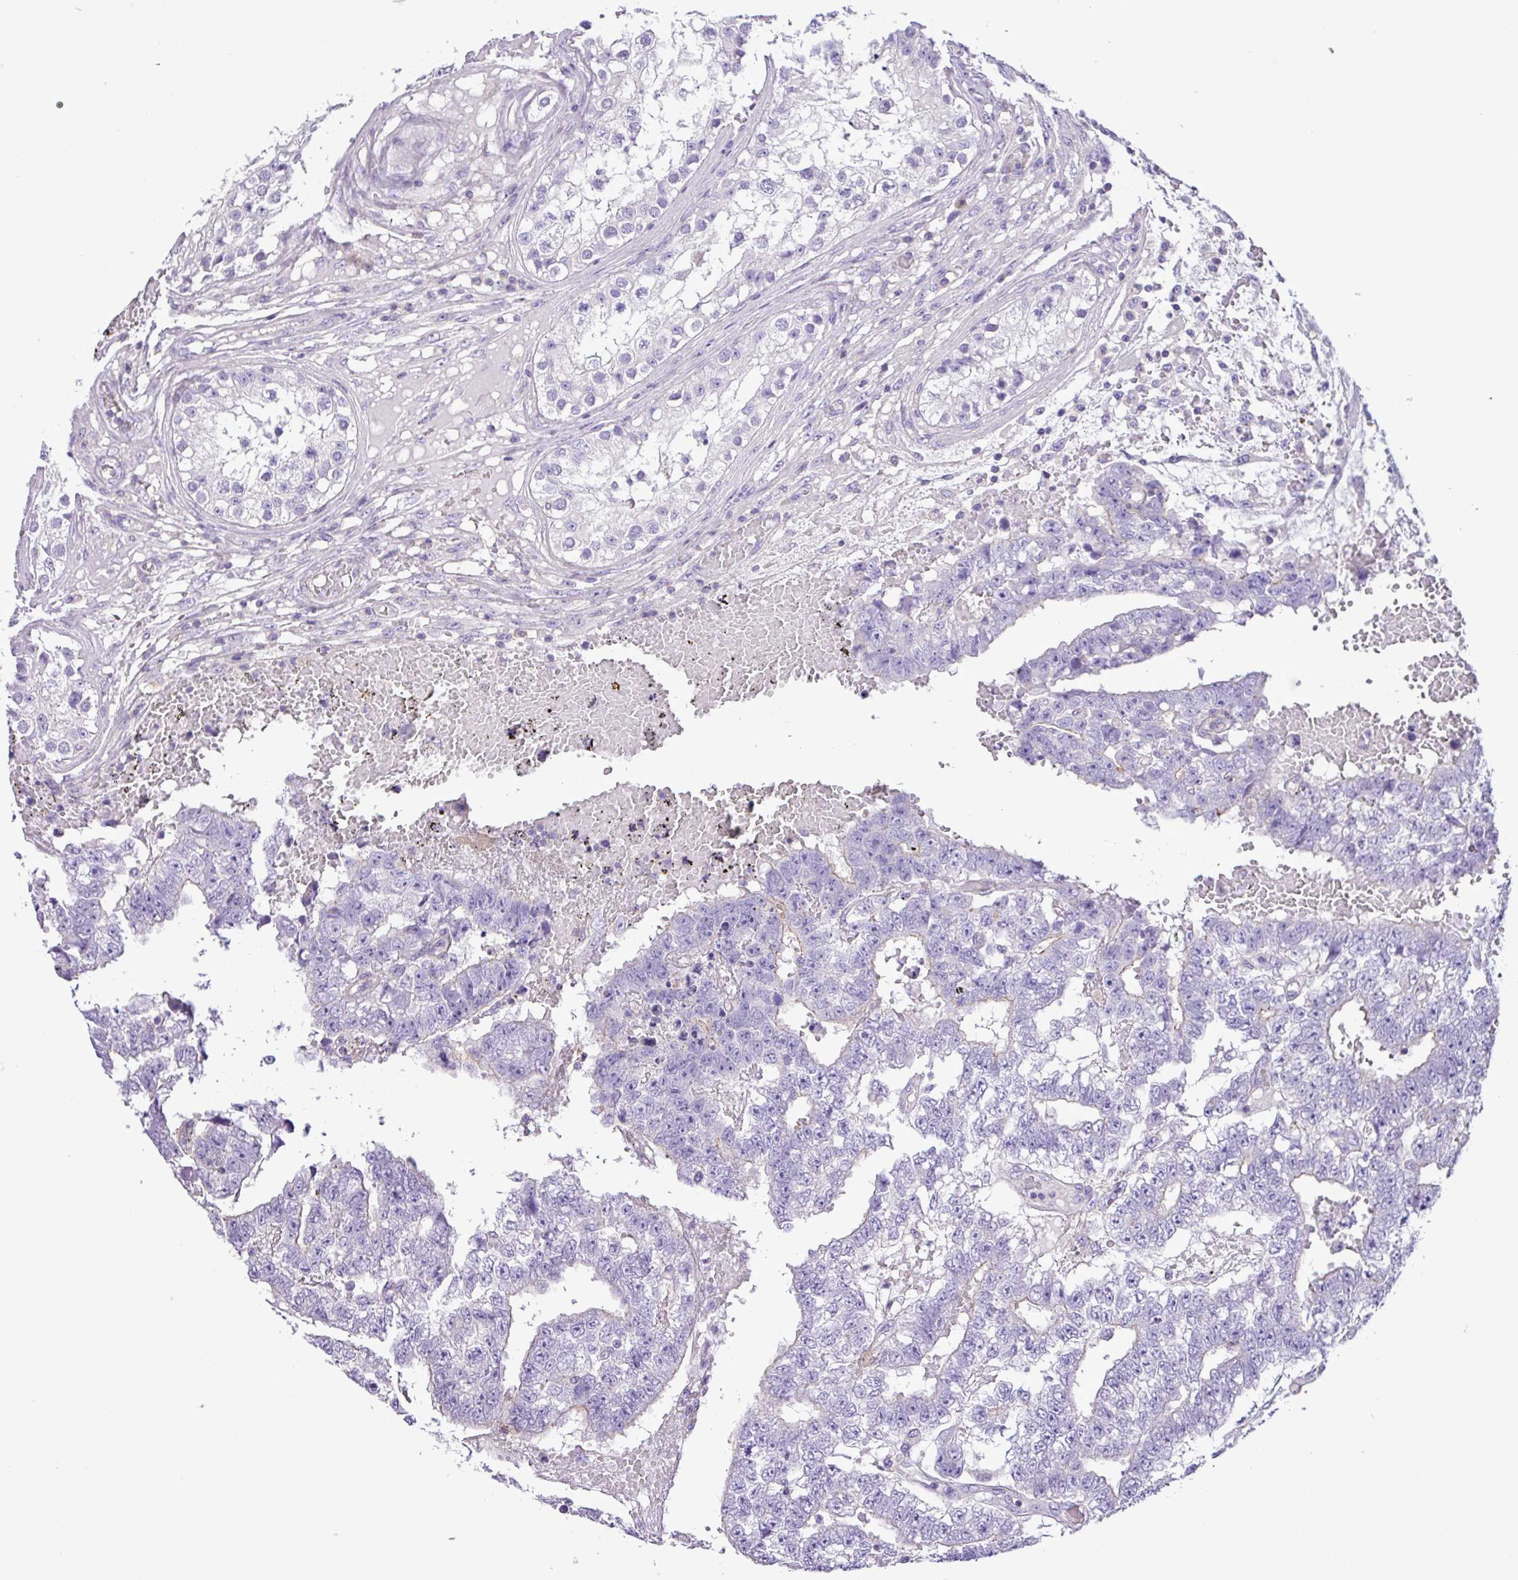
{"staining": {"intensity": "negative", "quantity": "none", "location": "none"}, "tissue": "testis cancer", "cell_type": "Tumor cells", "image_type": "cancer", "snomed": [{"axis": "morphology", "description": "Carcinoma, Embryonal, NOS"}, {"axis": "topography", "description": "Testis"}], "caption": "Immunohistochemistry of human testis embryonal carcinoma exhibits no staining in tumor cells.", "gene": "ZNF334", "patient": {"sex": "male", "age": 25}}